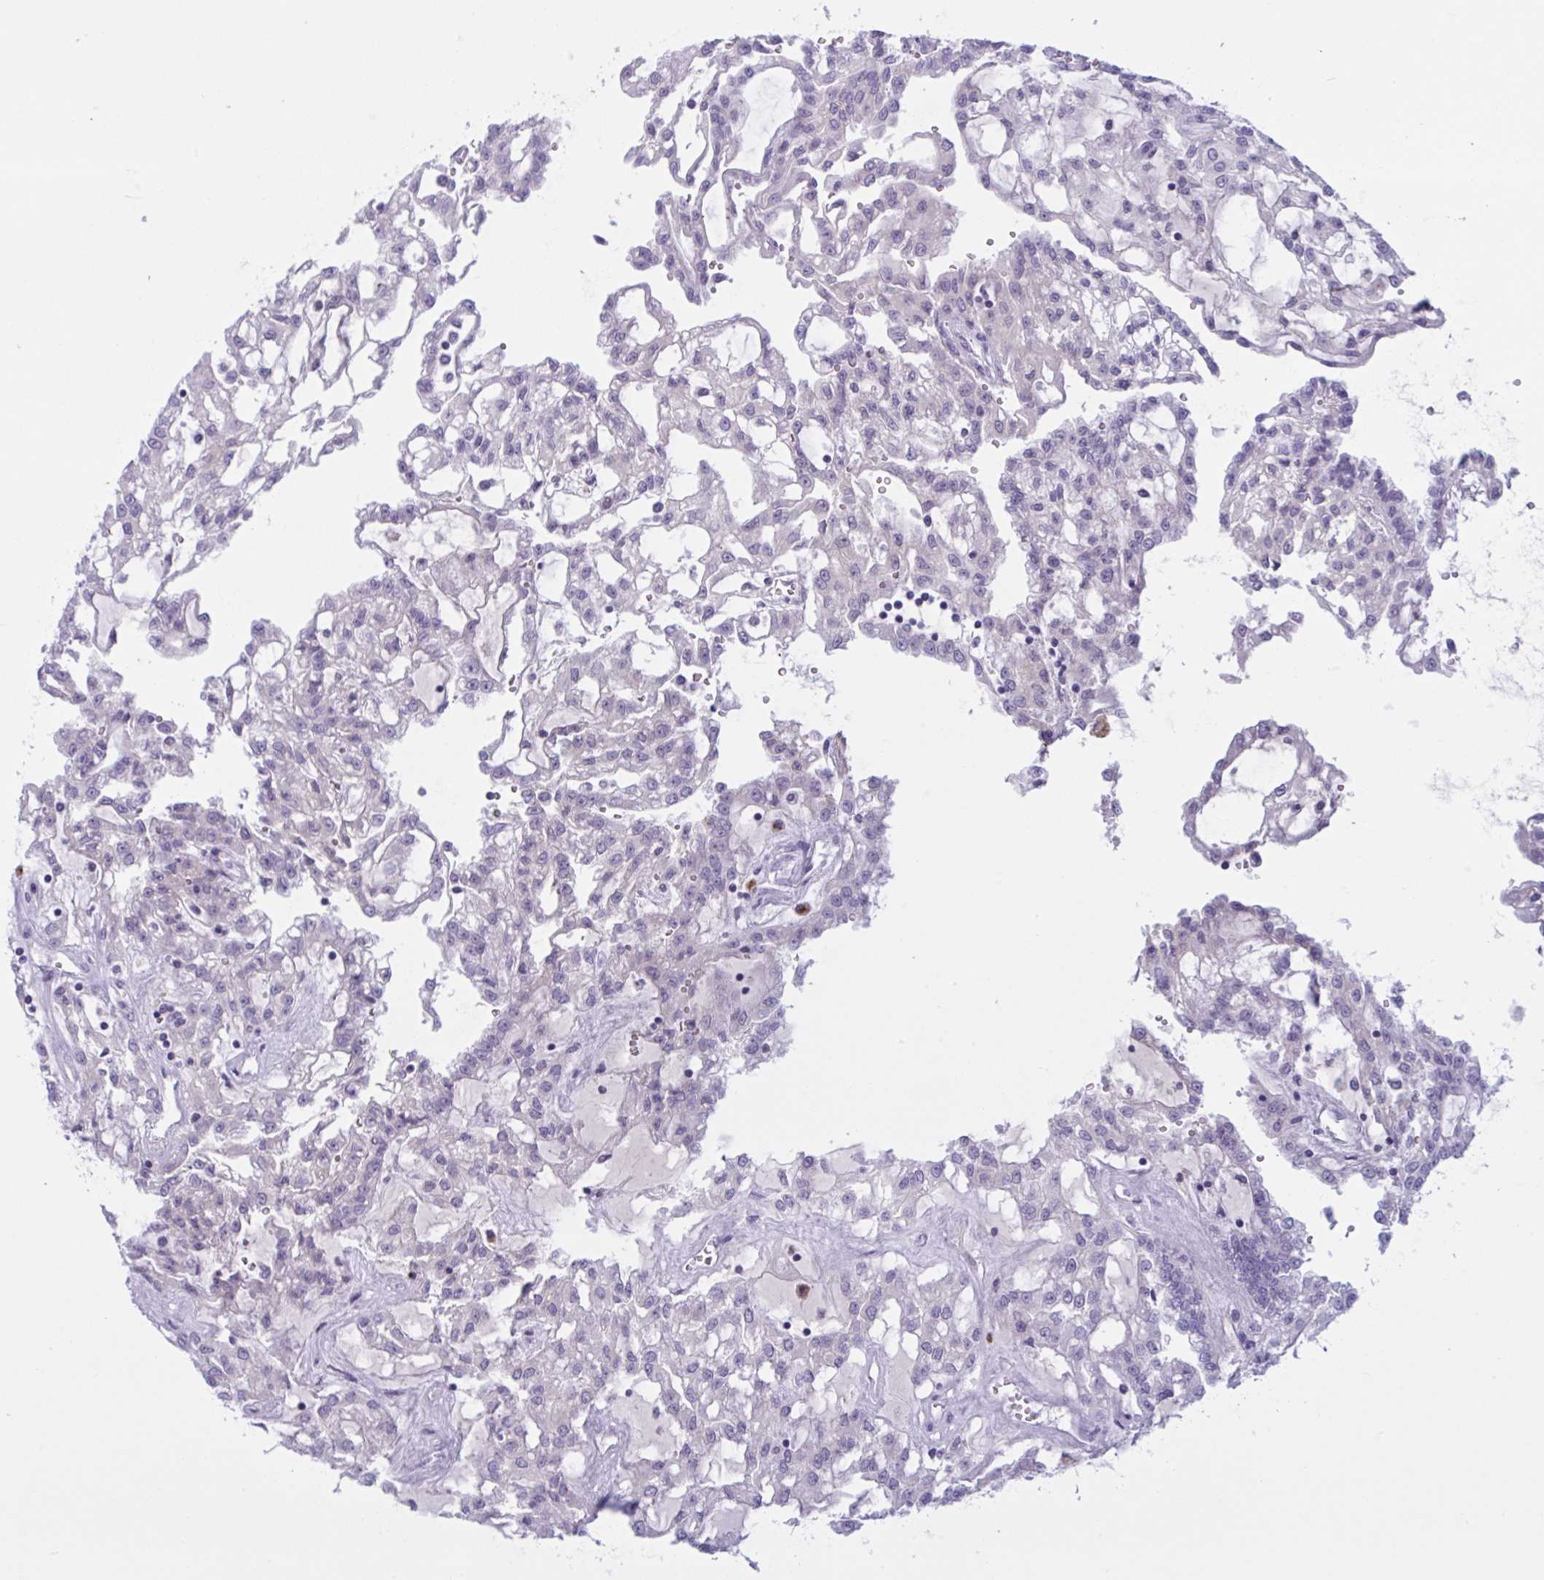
{"staining": {"intensity": "negative", "quantity": "none", "location": "none"}, "tissue": "renal cancer", "cell_type": "Tumor cells", "image_type": "cancer", "snomed": [{"axis": "morphology", "description": "Adenocarcinoma, NOS"}, {"axis": "topography", "description": "Kidney"}], "caption": "Renal cancer (adenocarcinoma) was stained to show a protein in brown. There is no significant positivity in tumor cells.", "gene": "WNT9B", "patient": {"sex": "male", "age": 63}}